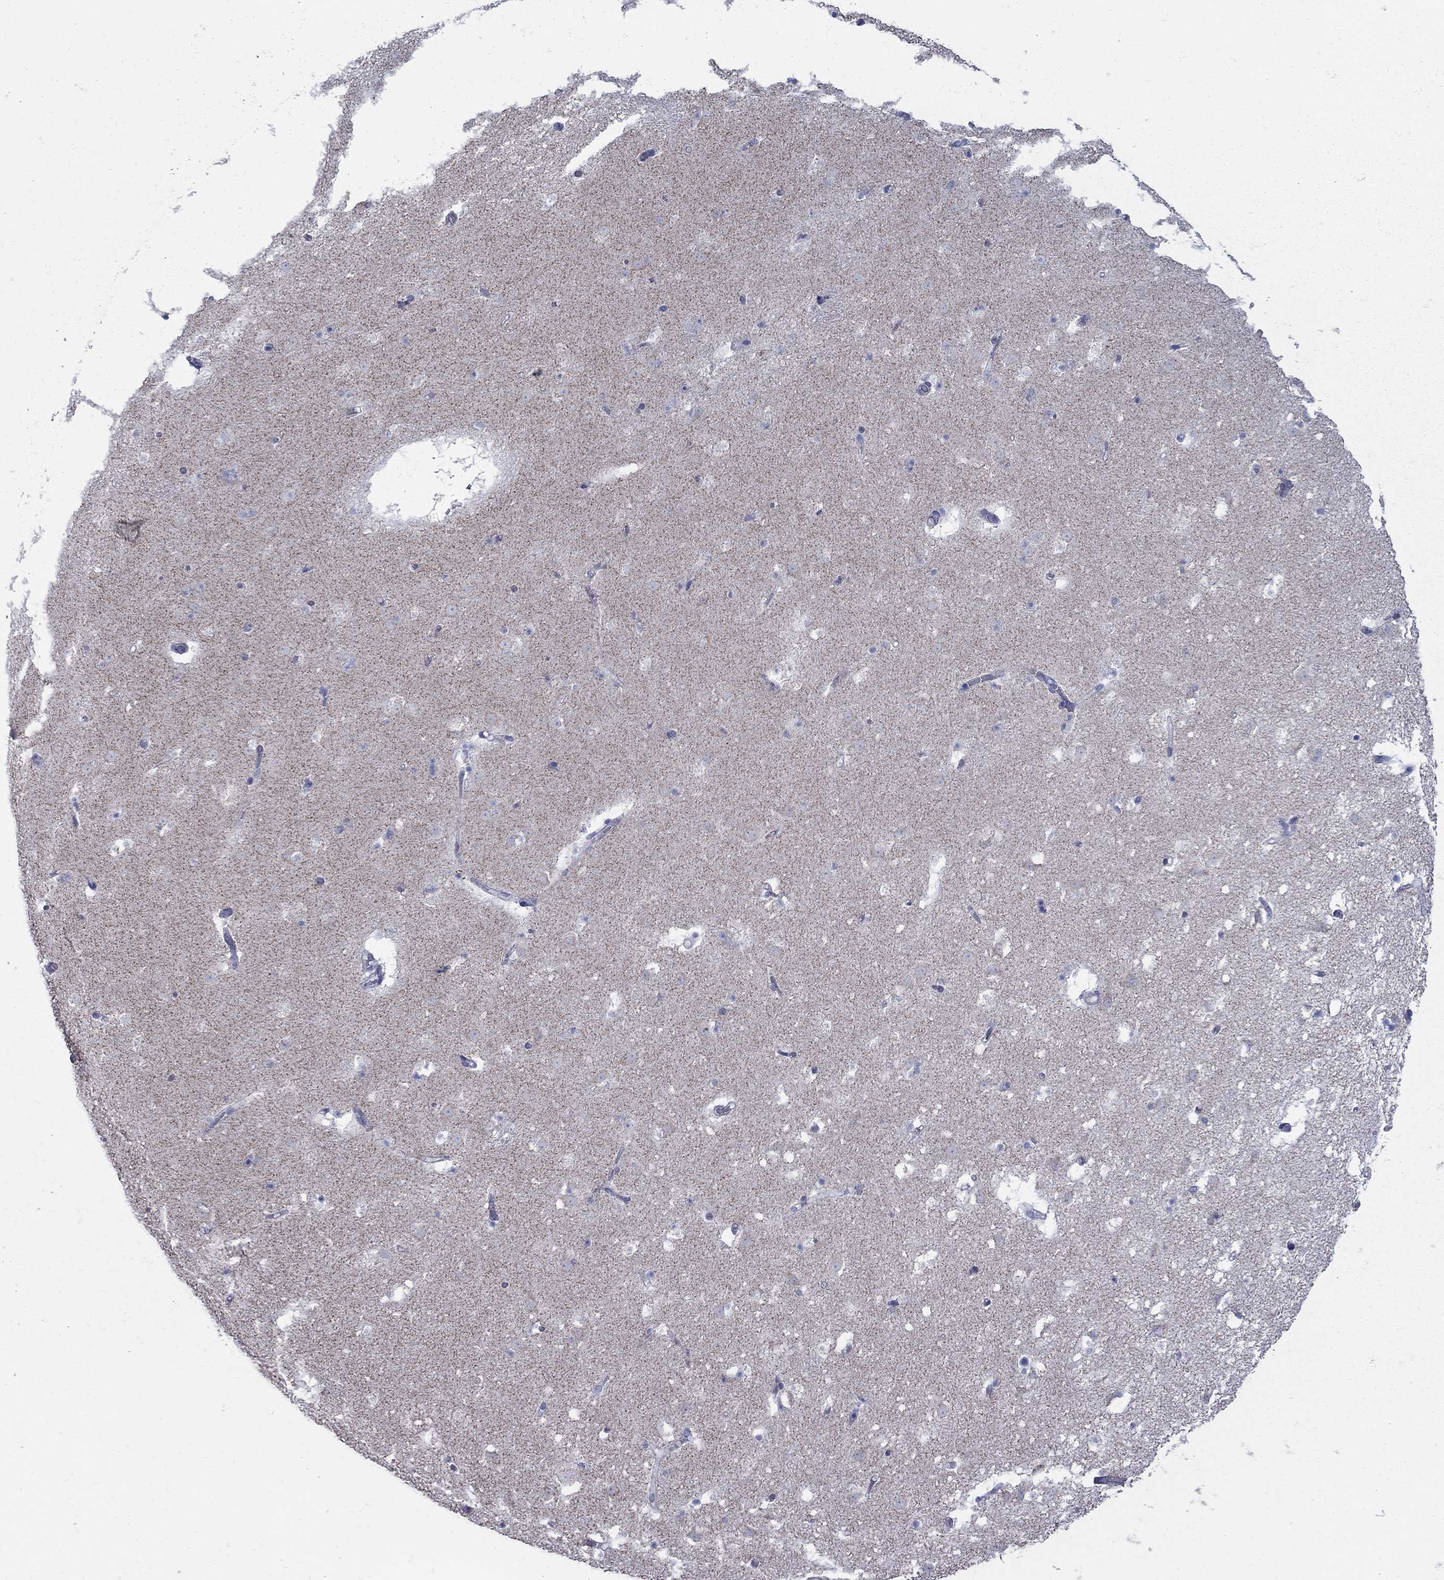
{"staining": {"intensity": "negative", "quantity": "none", "location": "none"}, "tissue": "caudate", "cell_type": "Glial cells", "image_type": "normal", "snomed": [{"axis": "morphology", "description": "Normal tissue, NOS"}, {"axis": "topography", "description": "Lateral ventricle wall"}], "caption": "This is a histopathology image of immunohistochemistry (IHC) staining of unremarkable caudate, which shows no staining in glial cells.", "gene": "PDZD3", "patient": {"sex": "female", "age": 42}}